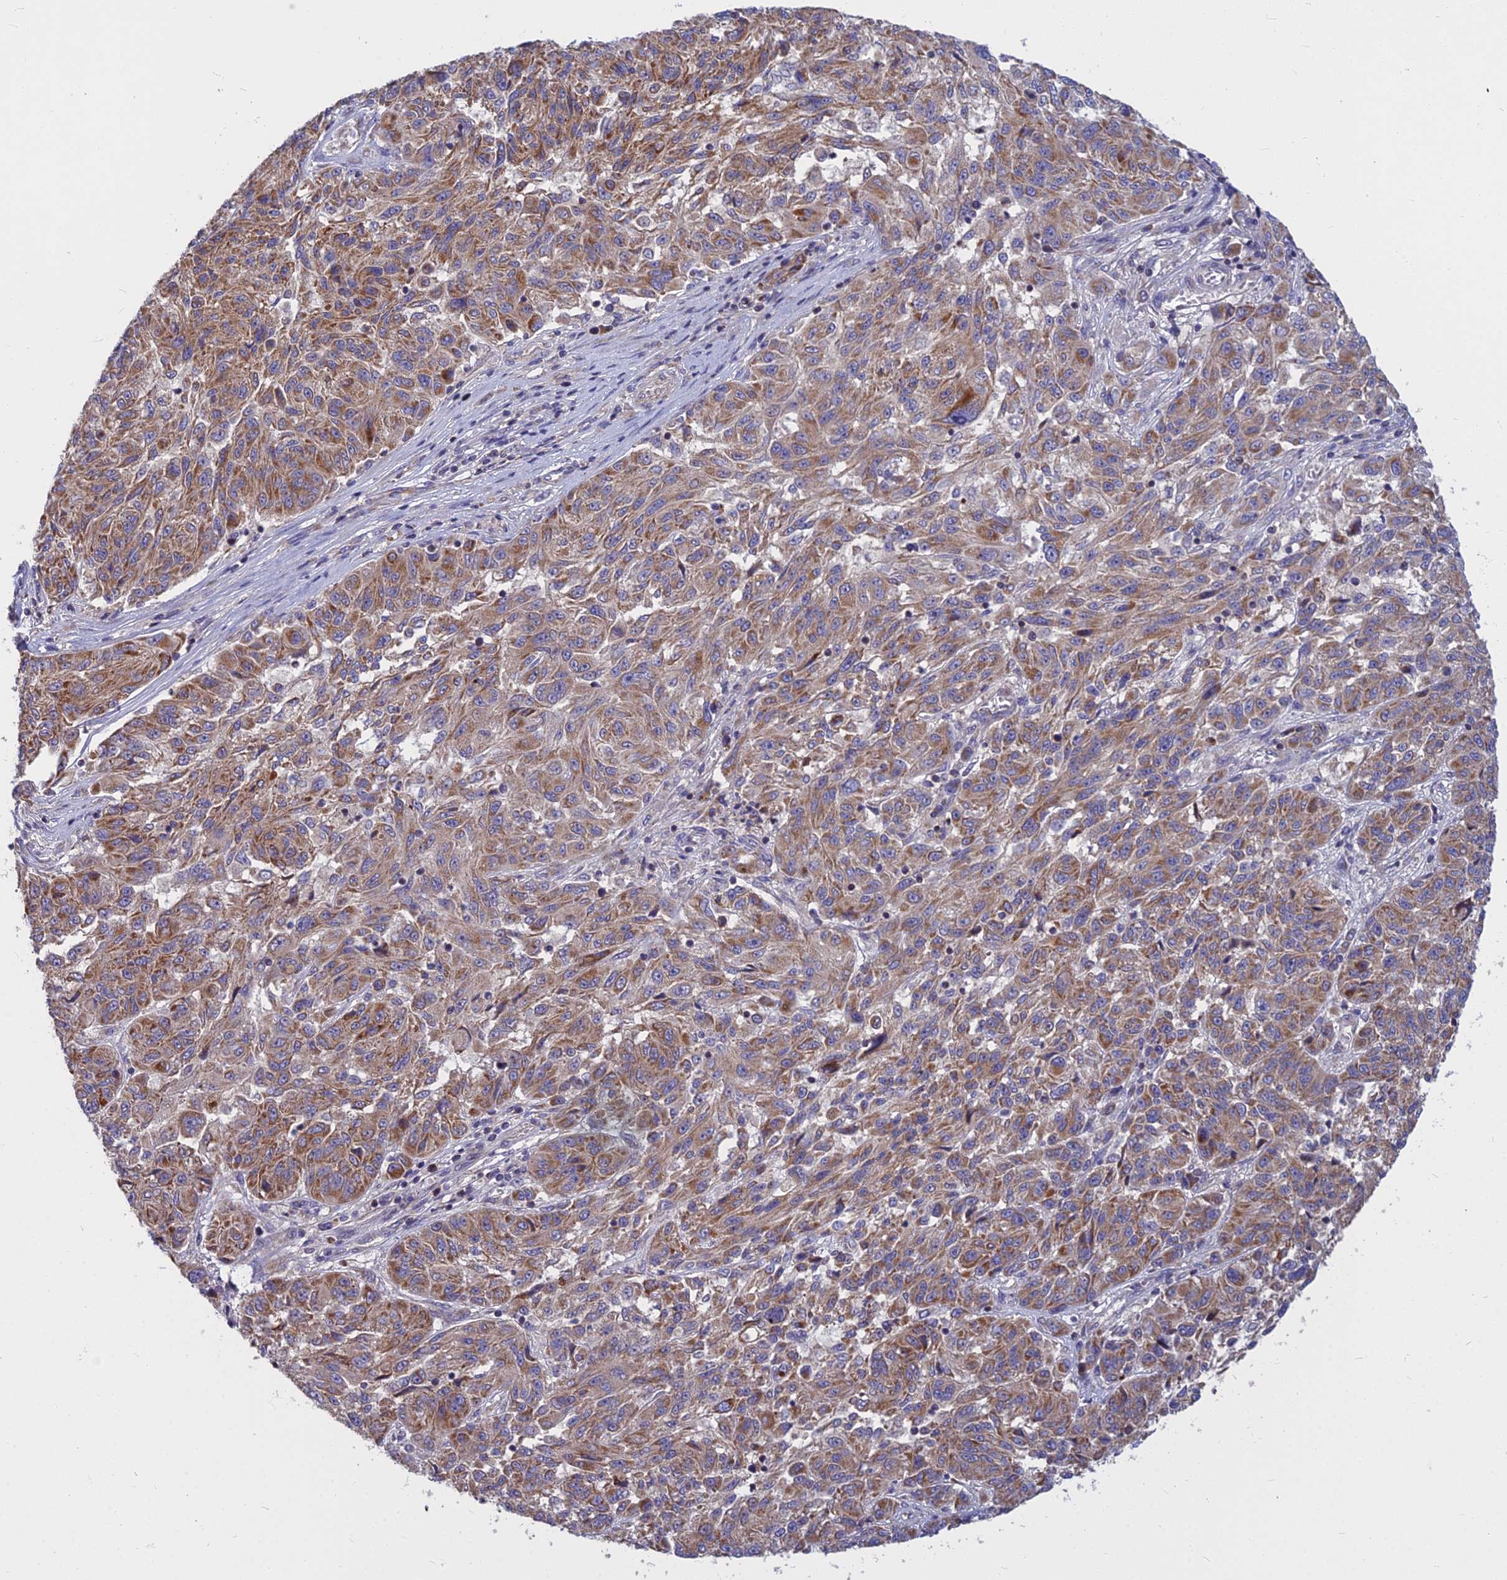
{"staining": {"intensity": "moderate", "quantity": ">75%", "location": "cytoplasmic/membranous"}, "tissue": "melanoma", "cell_type": "Tumor cells", "image_type": "cancer", "snomed": [{"axis": "morphology", "description": "Malignant melanoma, NOS"}, {"axis": "topography", "description": "Skin"}], "caption": "Protein expression analysis of human melanoma reveals moderate cytoplasmic/membranous positivity in approximately >75% of tumor cells.", "gene": "COX20", "patient": {"sex": "male", "age": 53}}